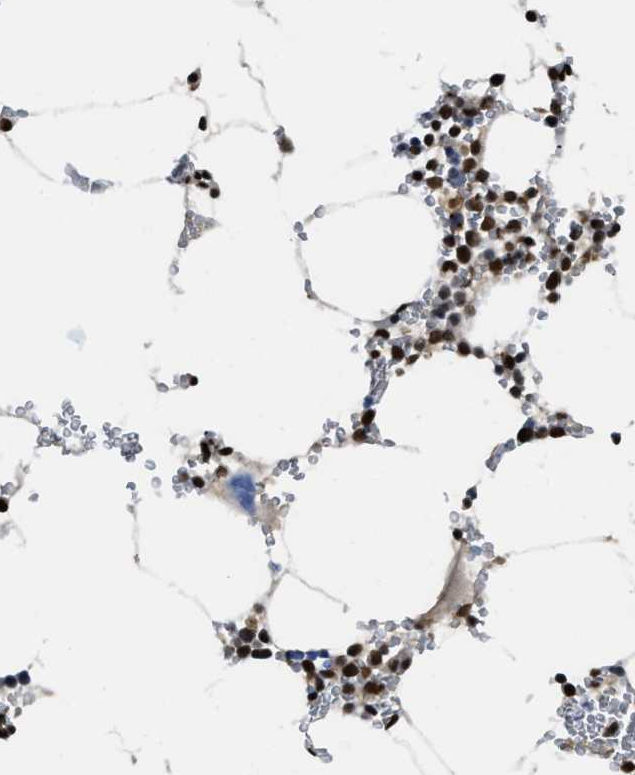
{"staining": {"intensity": "moderate", "quantity": "25%-75%", "location": "cytoplasmic/membranous,nuclear"}, "tissue": "bone marrow", "cell_type": "Hematopoietic cells", "image_type": "normal", "snomed": [{"axis": "morphology", "description": "Normal tissue, NOS"}, {"axis": "topography", "description": "Bone marrow"}], "caption": "A high-resolution histopathology image shows IHC staining of unremarkable bone marrow, which exhibits moderate cytoplasmic/membranous,nuclear expression in about 25%-75% of hematopoietic cells.", "gene": "NUMA1", "patient": {"sex": "male", "age": 70}}